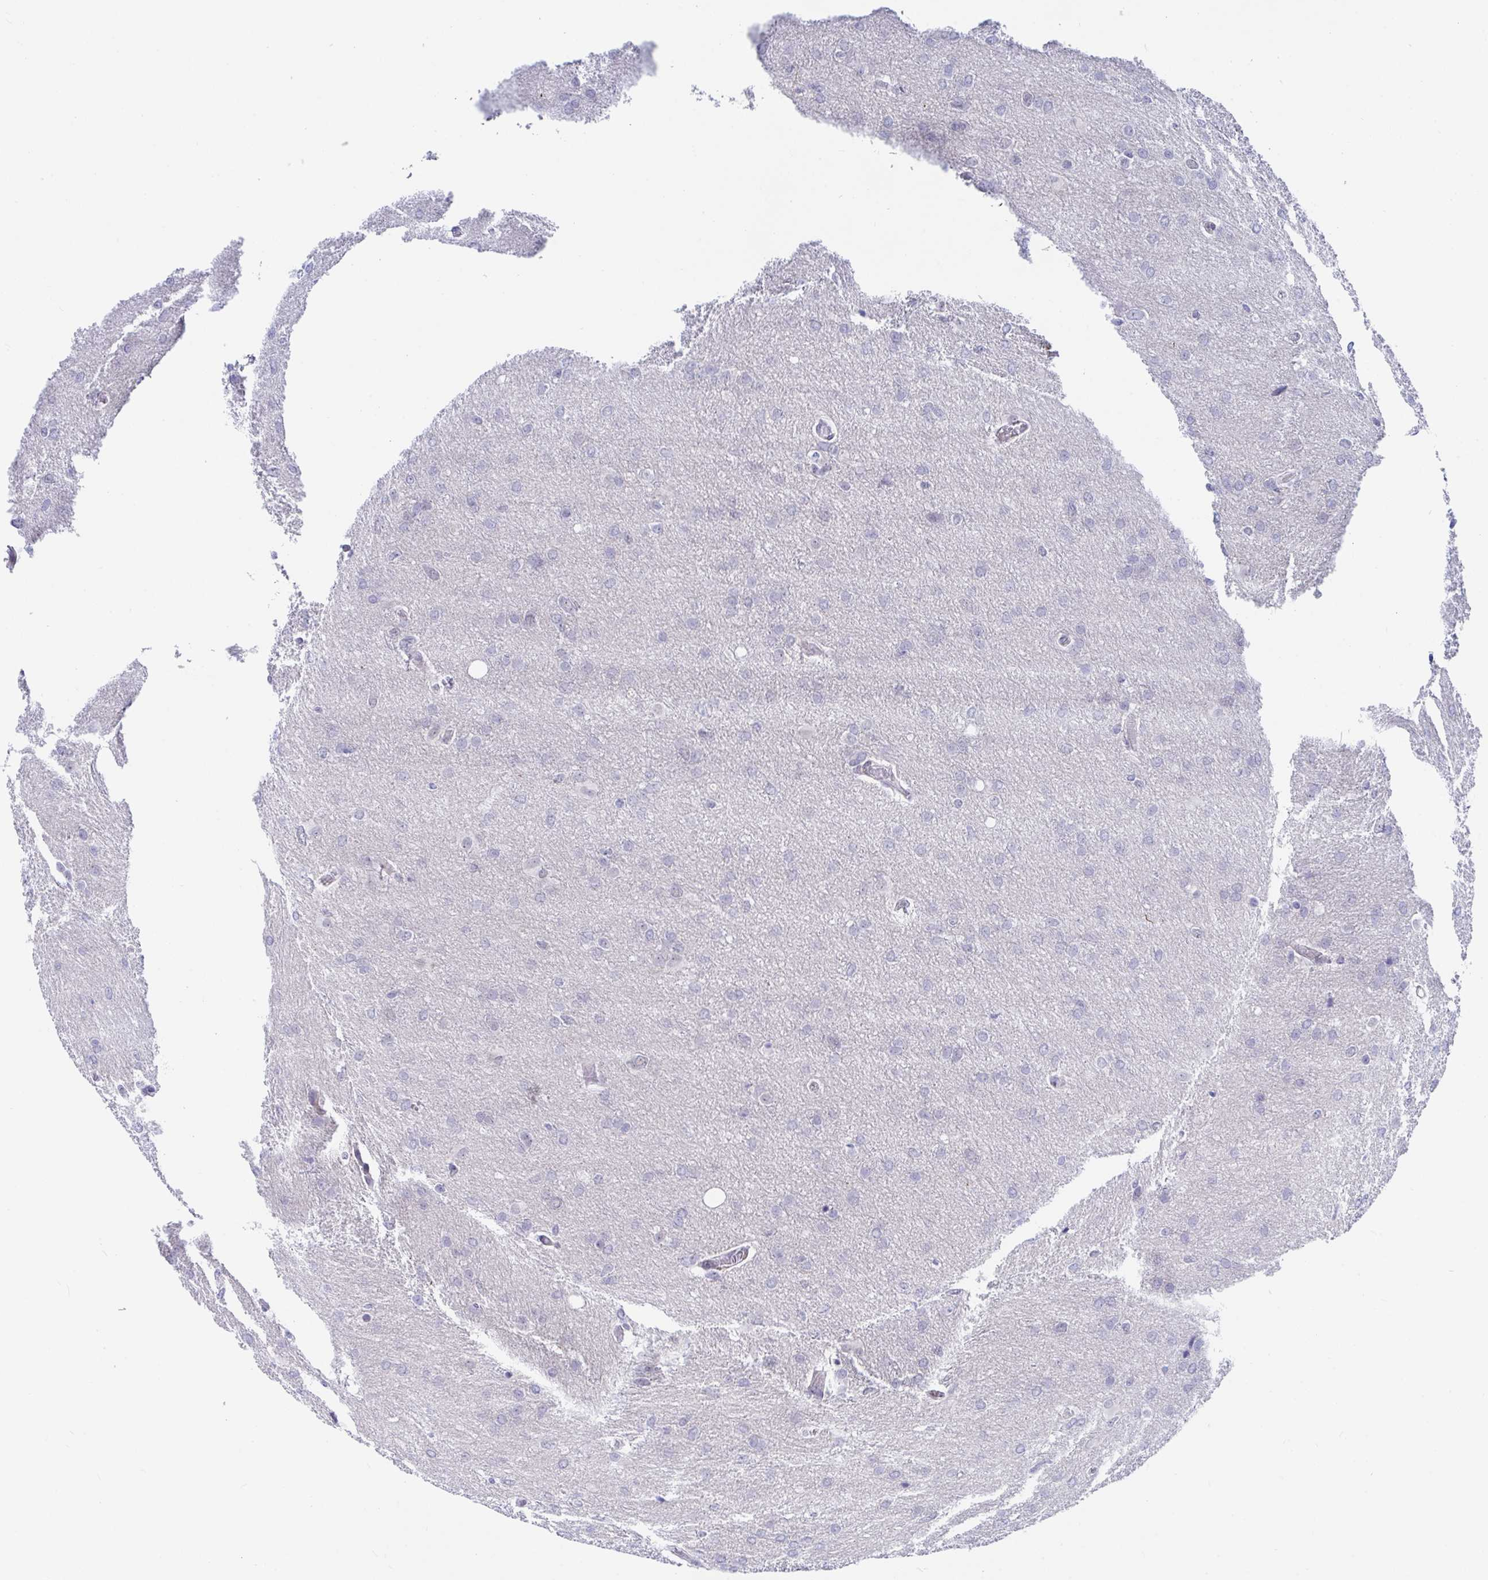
{"staining": {"intensity": "negative", "quantity": "none", "location": "none"}, "tissue": "glioma", "cell_type": "Tumor cells", "image_type": "cancer", "snomed": [{"axis": "morphology", "description": "Glioma, malignant, High grade"}, {"axis": "topography", "description": "Brain"}], "caption": "This image is of glioma stained with immunohistochemistry (IHC) to label a protein in brown with the nuclei are counter-stained blue. There is no expression in tumor cells. (DAB immunohistochemistry visualized using brightfield microscopy, high magnification).", "gene": "DAOA", "patient": {"sex": "male", "age": 53}}